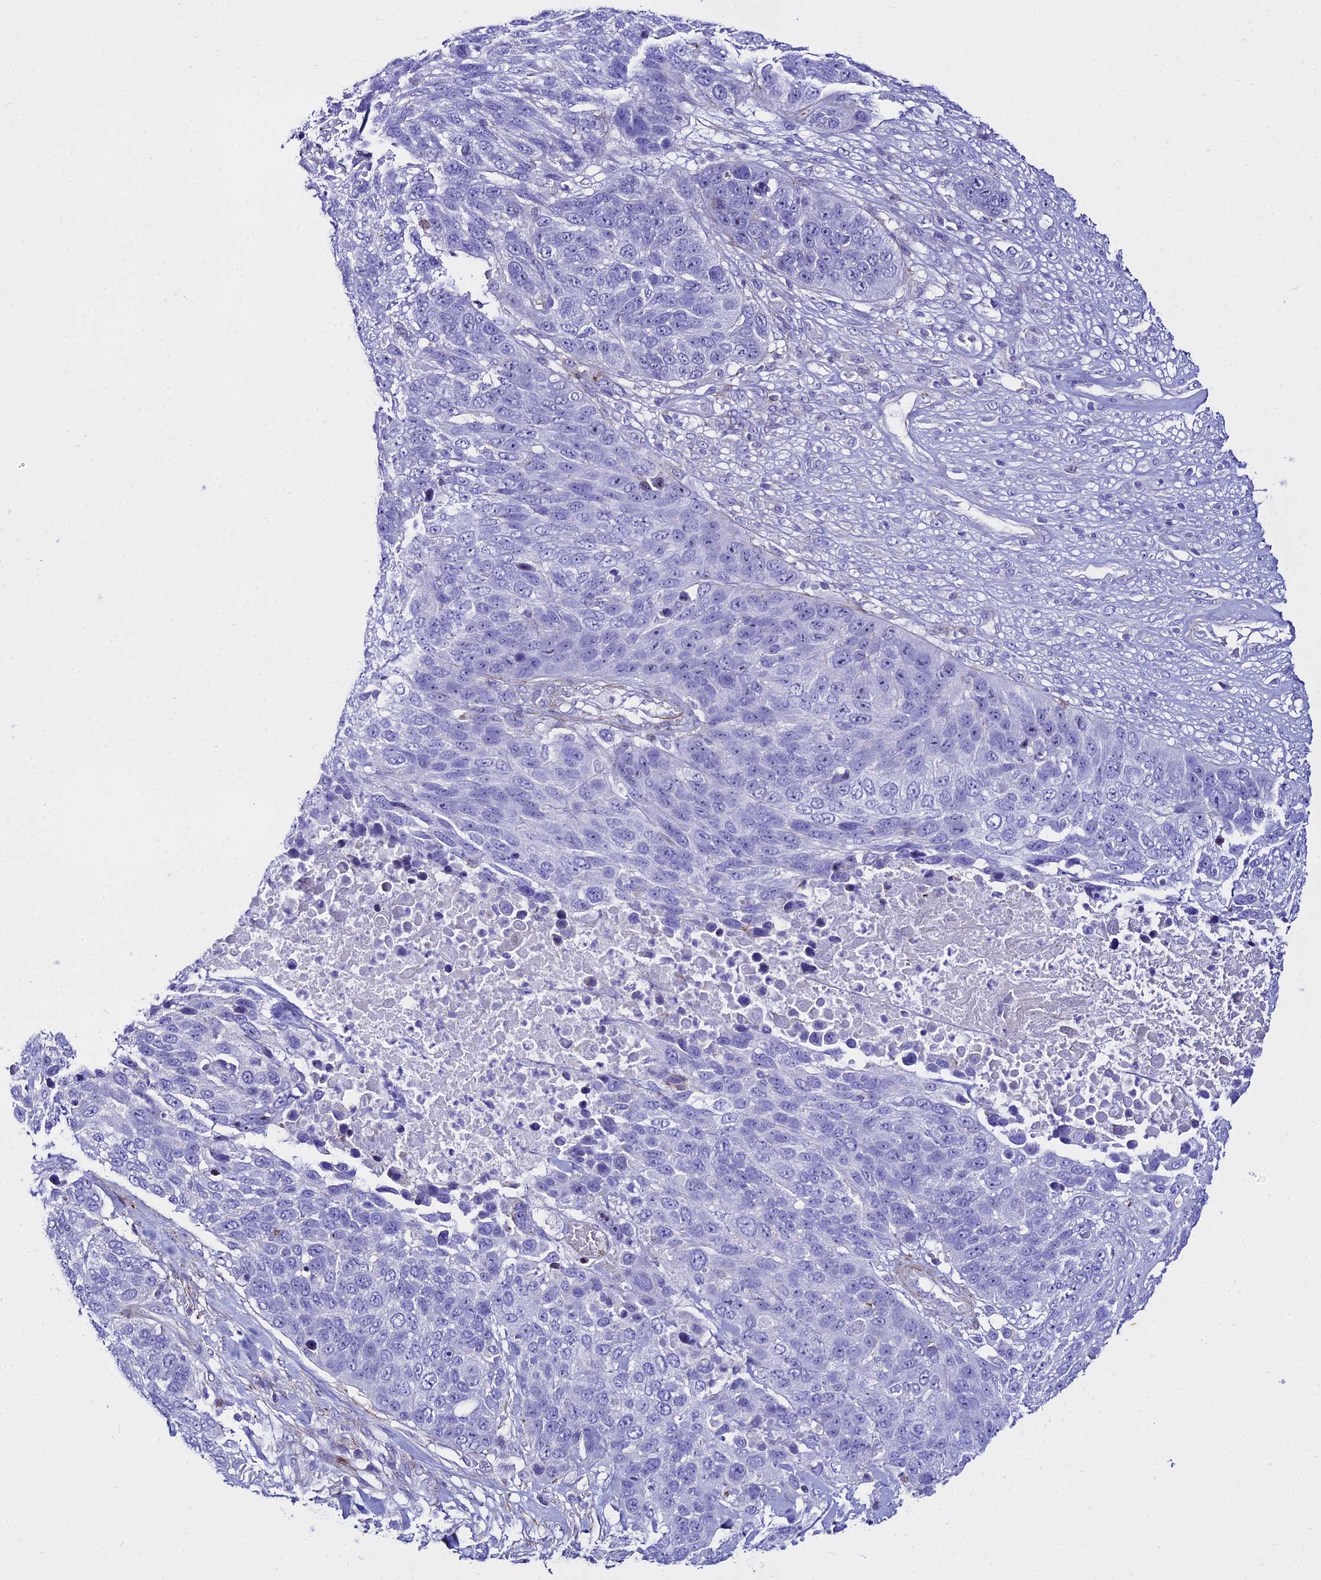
{"staining": {"intensity": "negative", "quantity": "none", "location": "none"}, "tissue": "lung cancer", "cell_type": "Tumor cells", "image_type": "cancer", "snomed": [{"axis": "morphology", "description": "Normal tissue, NOS"}, {"axis": "morphology", "description": "Squamous cell carcinoma, NOS"}, {"axis": "topography", "description": "Lymph node"}, {"axis": "topography", "description": "Lung"}], "caption": "An IHC micrograph of lung squamous cell carcinoma is shown. There is no staining in tumor cells of lung squamous cell carcinoma.", "gene": "DLX1", "patient": {"sex": "male", "age": 66}}